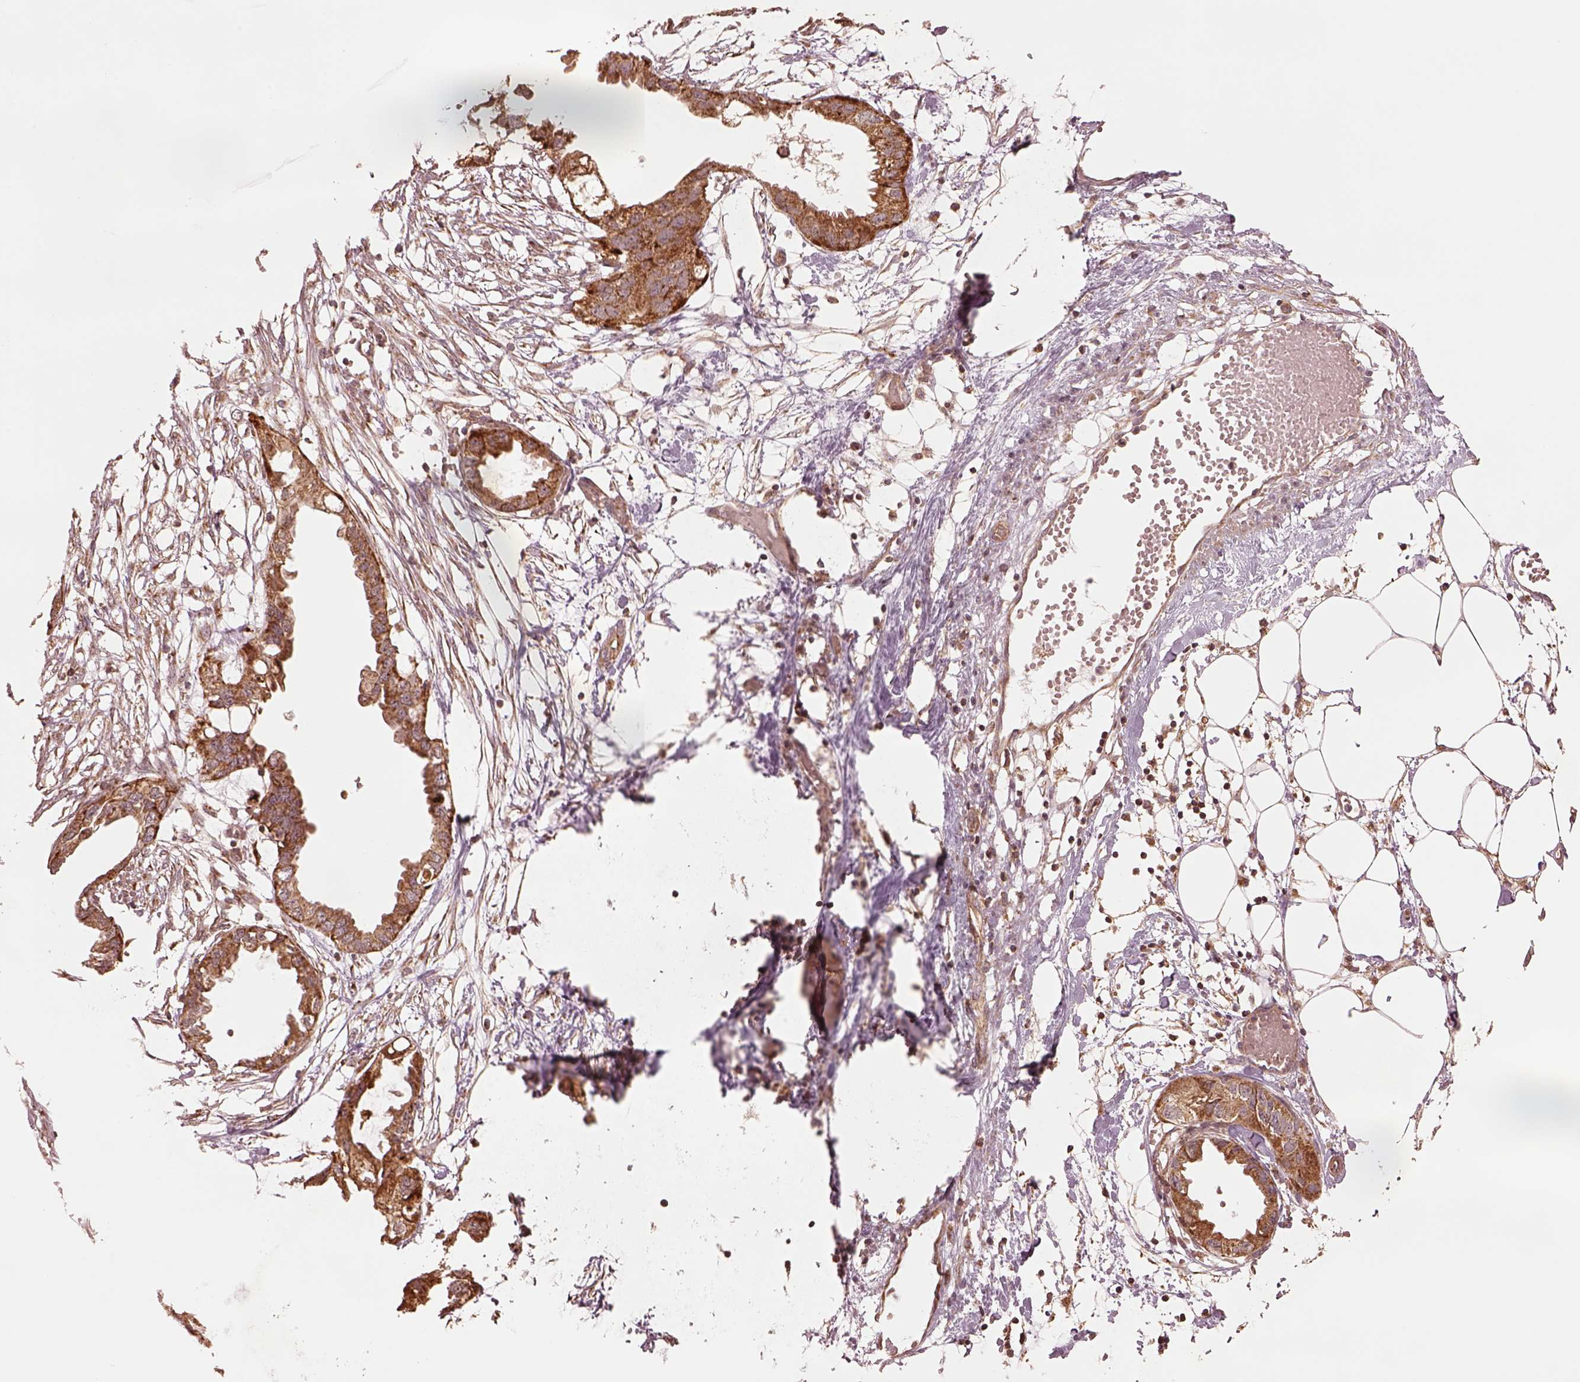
{"staining": {"intensity": "moderate", "quantity": ">75%", "location": "cytoplasmic/membranous"}, "tissue": "endometrial cancer", "cell_type": "Tumor cells", "image_type": "cancer", "snomed": [{"axis": "morphology", "description": "Adenocarcinoma, NOS"}, {"axis": "morphology", "description": "Adenocarcinoma, metastatic, NOS"}, {"axis": "topography", "description": "Adipose tissue"}, {"axis": "topography", "description": "Endometrium"}], "caption": "A micrograph showing moderate cytoplasmic/membranous expression in about >75% of tumor cells in metastatic adenocarcinoma (endometrial), as visualized by brown immunohistochemical staining.", "gene": "SEL1L3", "patient": {"sex": "female", "age": 67}}